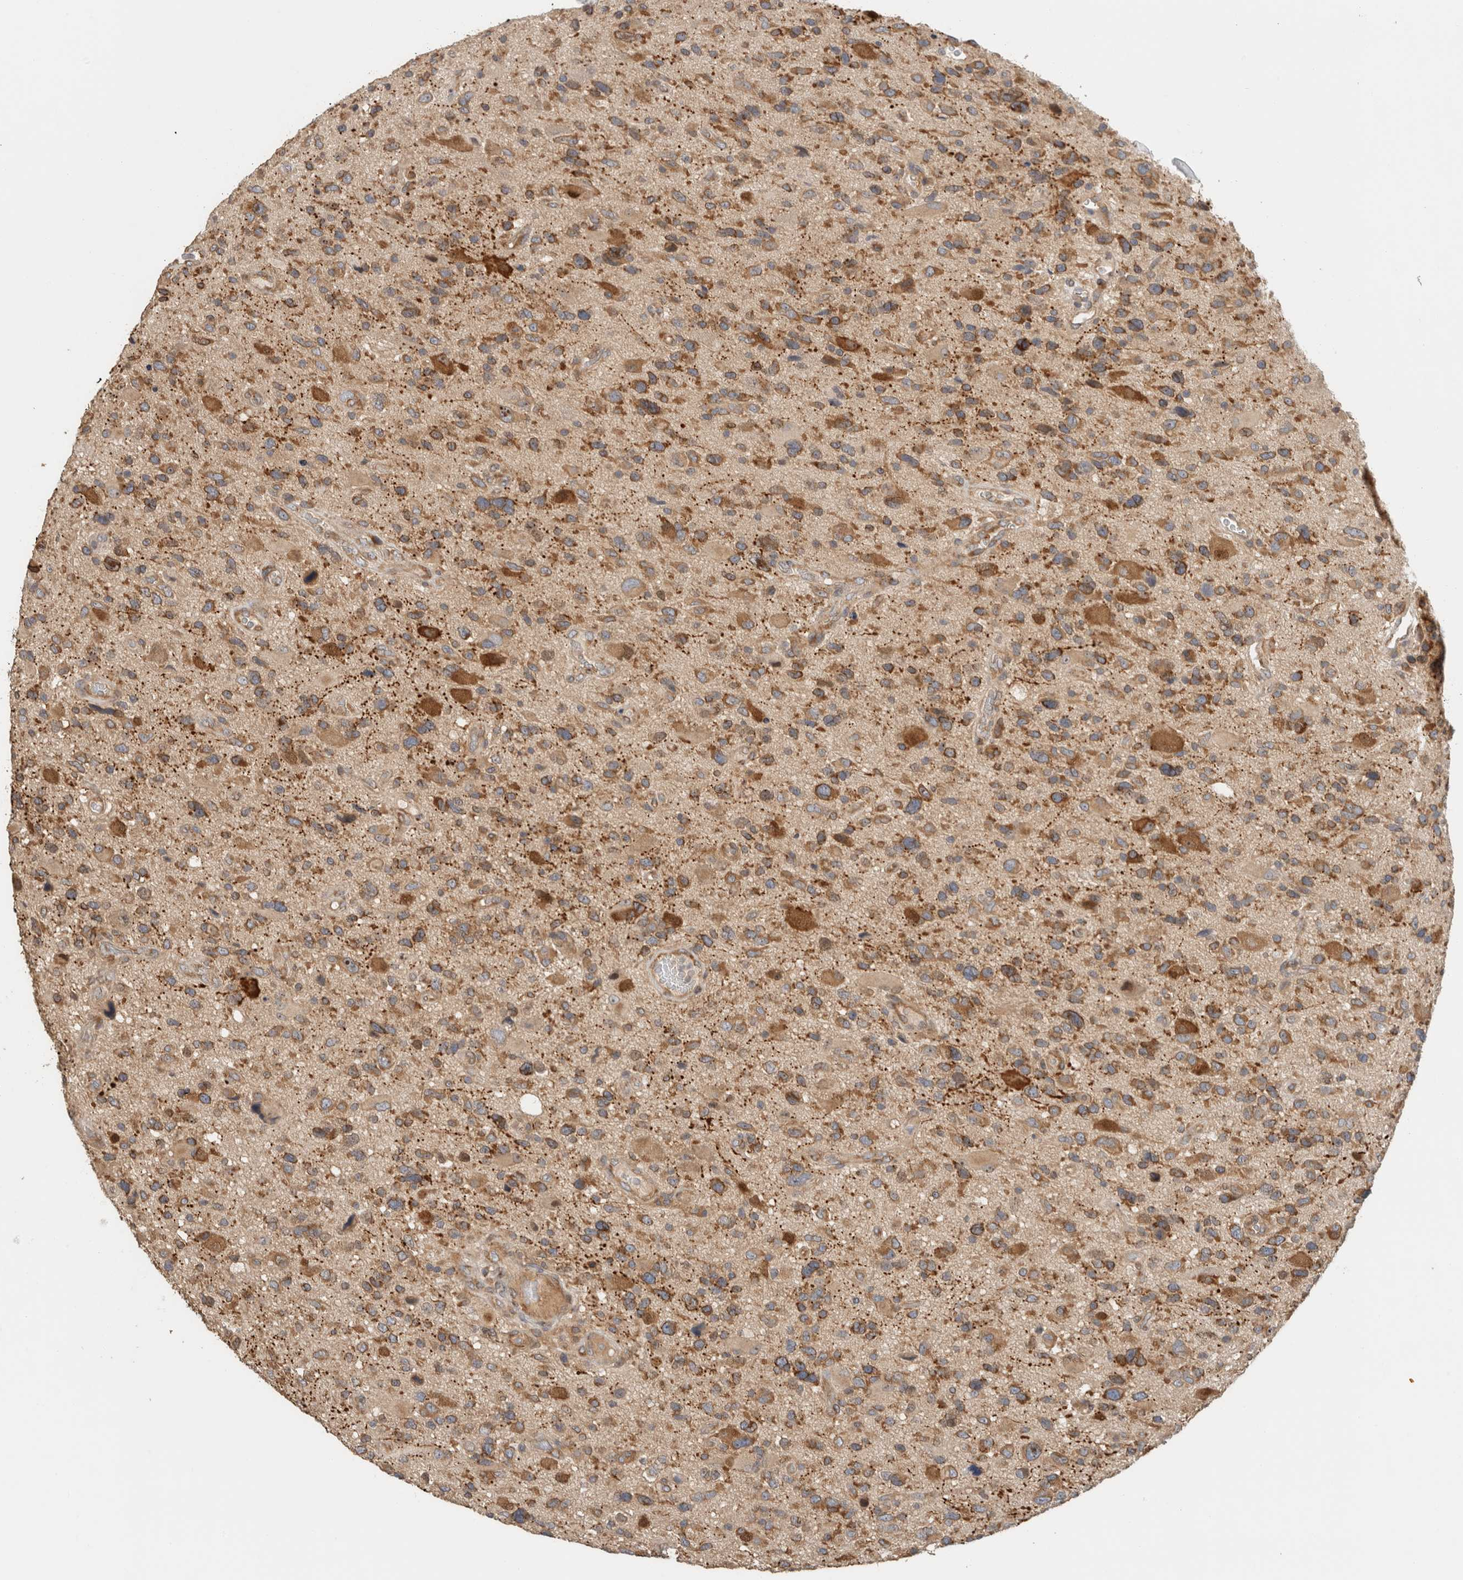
{"staining": {"intensity": "moderate", "quantity": ">75%", "location": "cytoplasmic/membranous"}, "tissue": "glioma", "cell_type": "Tumor cells", "image_type": "cancer", "snomed": [{"axis": "morphology", "description": "Glioma, malignant, High grade"}, {"axis": "topography", "description": "Brain"}], "caption": "Glioma stained with a protein marker reveals moderate staining in tumor cells.", "gene": "PUM1", "patient": {"sex": "male", "age": 33}}